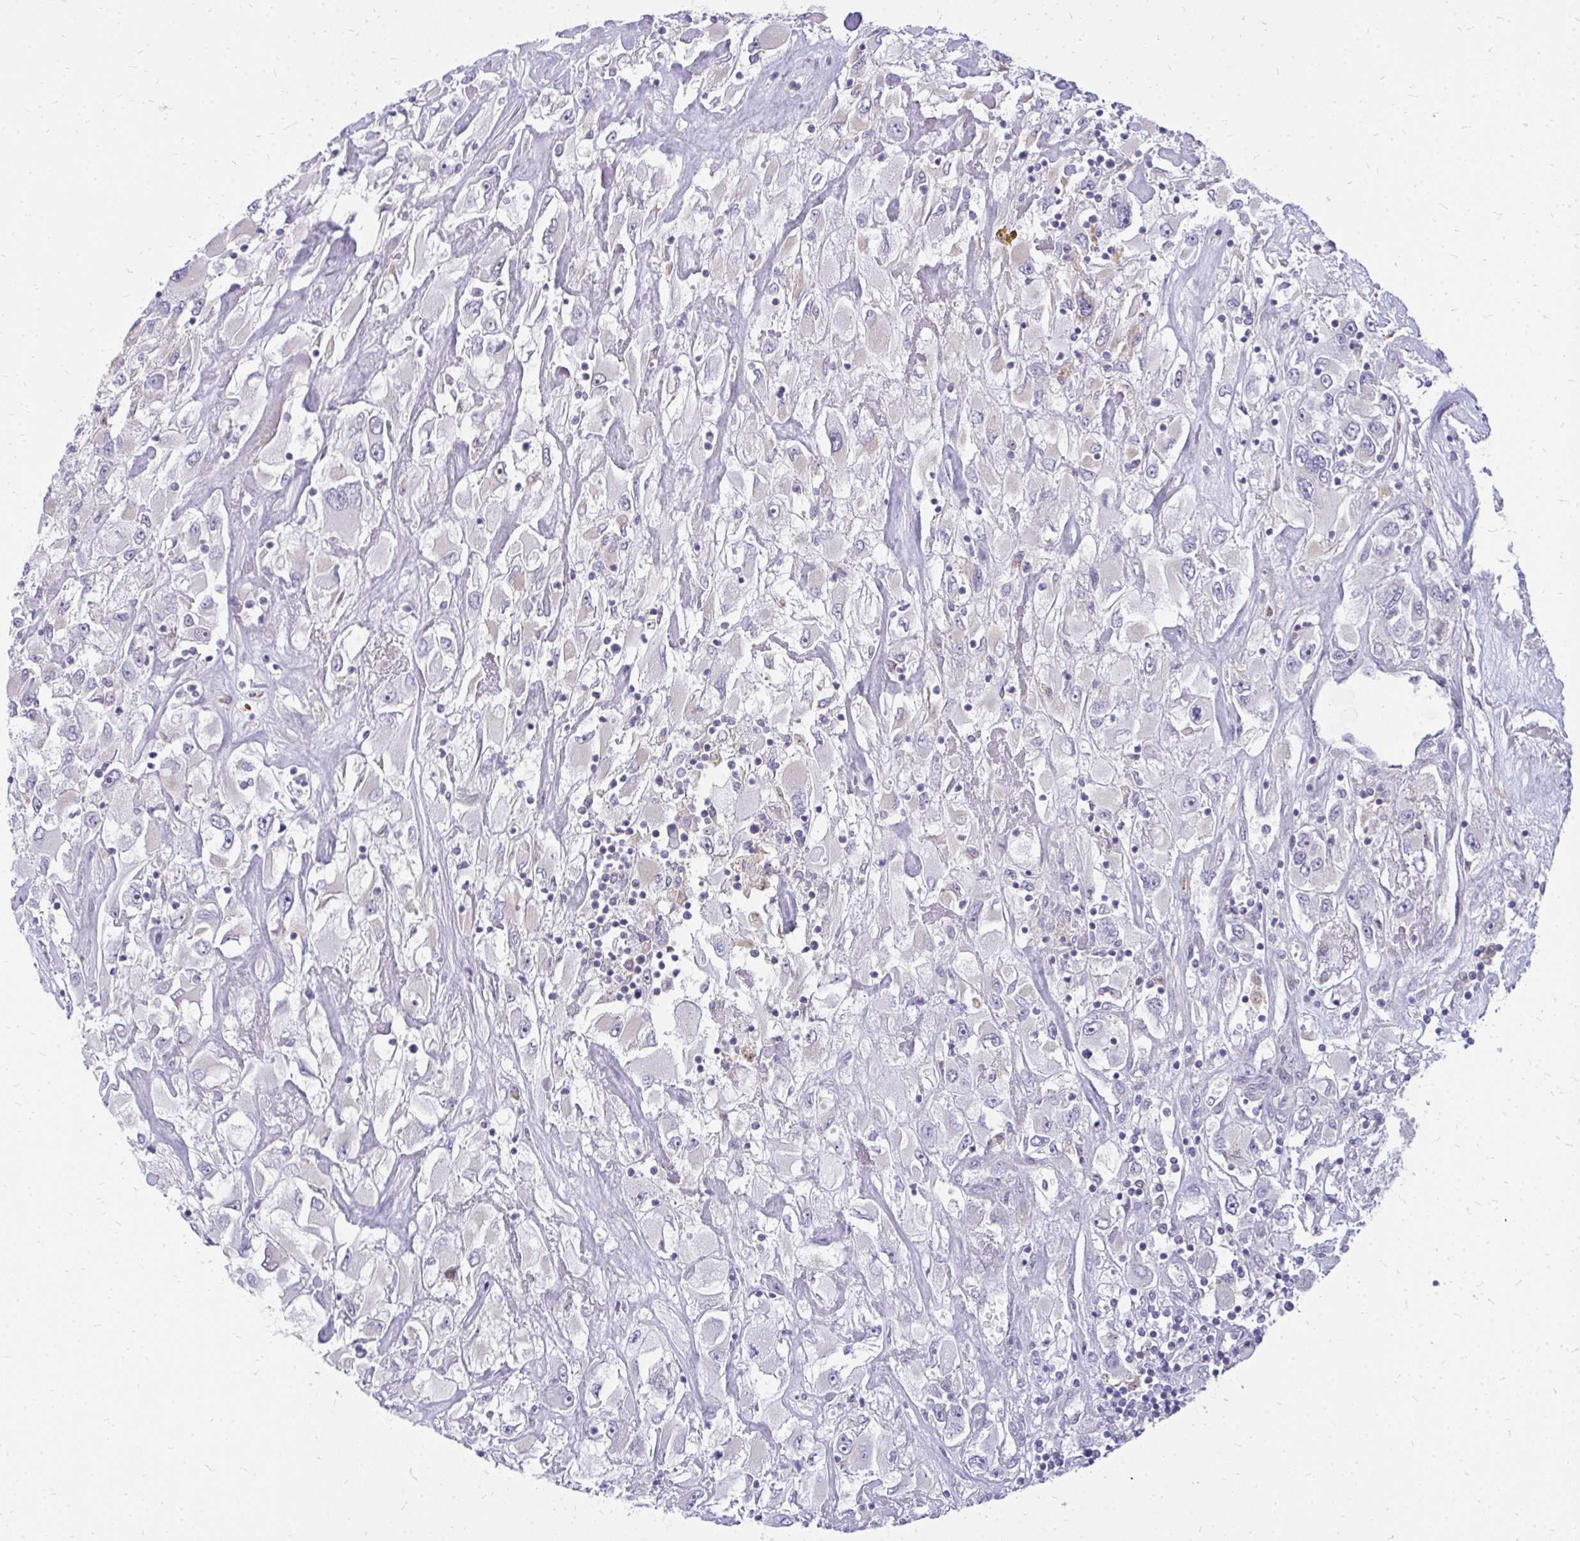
{"staining": {"intensity": "negative", "quantity": "none", "location": "none"}, "tissue": "renal cancer", "cell_type": "Tumor cells", "image_type": "cancer", "snomed": [{"axis": "morphology", "description": "Adenocarcinoma, NOS"}, {"axis": "topography", "description": "Kidney"}], "caption": "The micrograph reveals no staining of tumor cells in renal adenocarcinoma. (DAB immunohistochemistry visualized using brightfield microscopy, high magnification).", "gene": "FAM9A", "patient": {"sex": "female", "age": 52}}